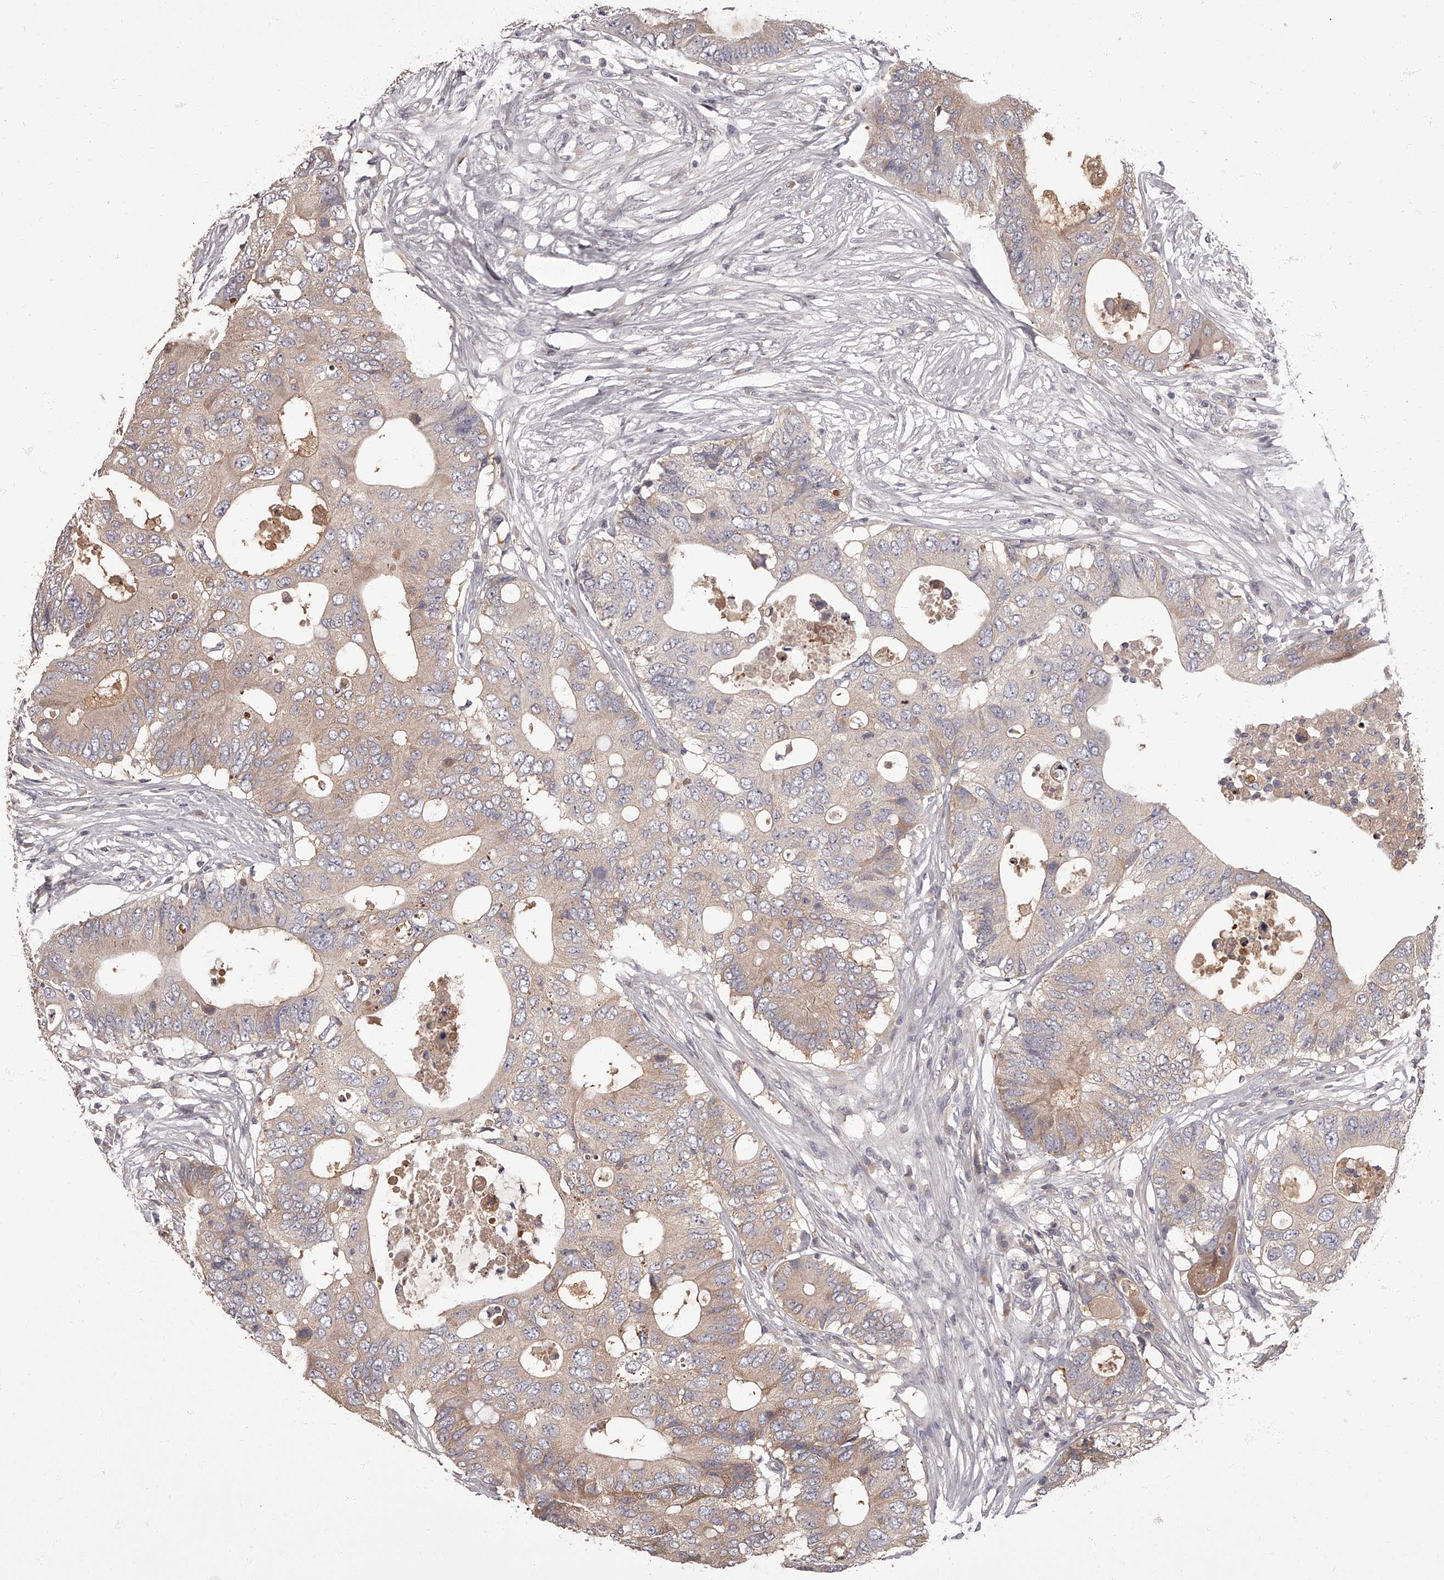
{"staining": {"intensity": "weak", "quantity": "25%-75%", "location": "cytoplasmic/membranous"}, "tissue": "colorectal cancer", "cell_type": "Tumor cells", "image_type": "cancer", "snomed": [{"axis": "morphology", "description": "Adenocarcinoma, NOS"}, {"axis": "topography", "description": "Colon"}], "caption": "Weak cytoplasmic/membranous positivity is identified in about 25%-75% of tumor cells in colorectal adenocarcinoma. (IHC, brightfield microscopy, high magnification).", "gene": "APEH", "patient": {"sex": "male", "age": 71}}